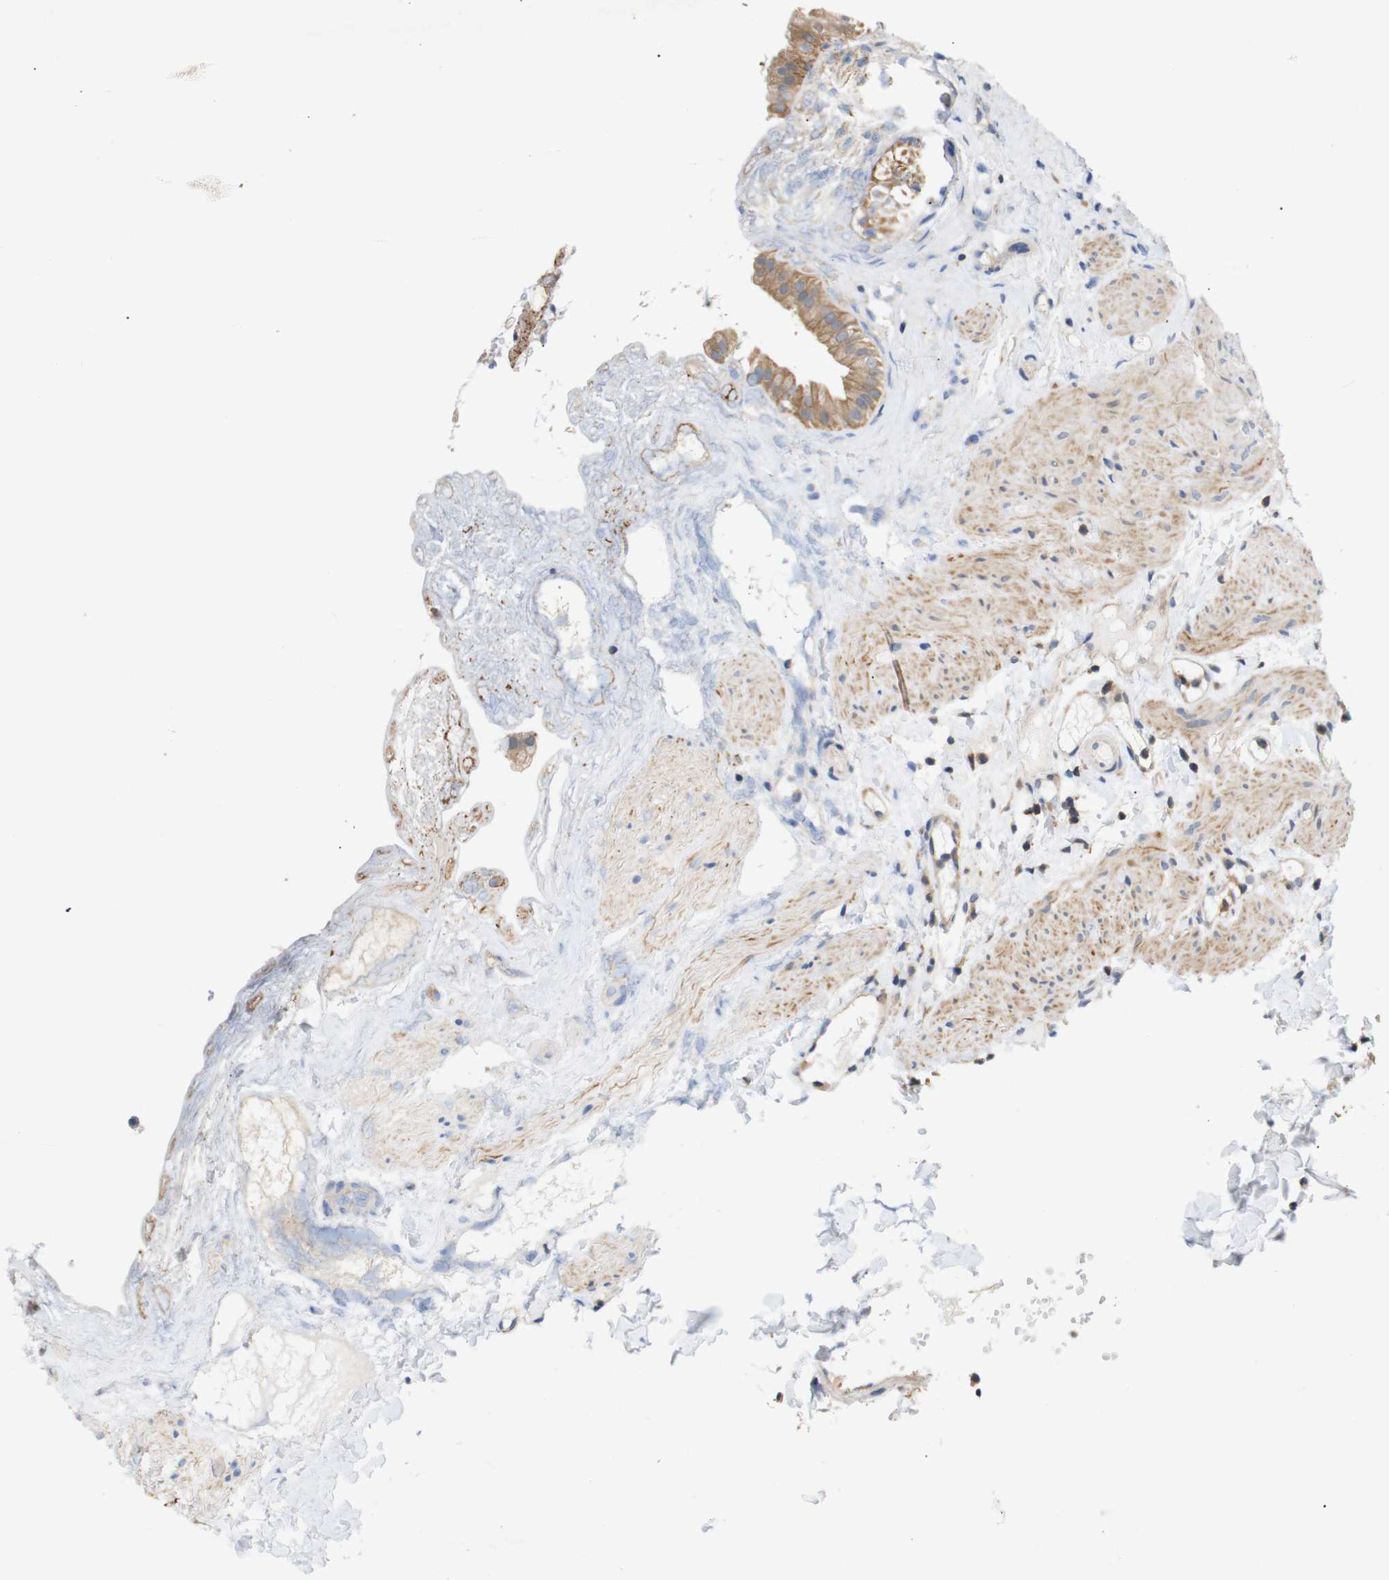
{"staining": {"intensity": "moderate", "quantity": ">75%", "location": "cytoplasmic/membranous"}, "tissue": "gallbladder", "cell_type": "Glandular cells", "image_type": "normal", "snomed": [{"axis": "morphology", "description": "Normal tissue, NOS"}, {"axis": "topography", "description": "Gallbladder"}], "caption": "Immunohistochemistry (IHC) (DAB) staining of benign human gallbladder displays moderate cytoplasmic/membranous protein expression in approximately >75% of glandular cells. (DAB = brown stain, brightfield microscopy at high magnification).", "gene": "BRWD3", "patient": {"sex": "female", "age": 26}}